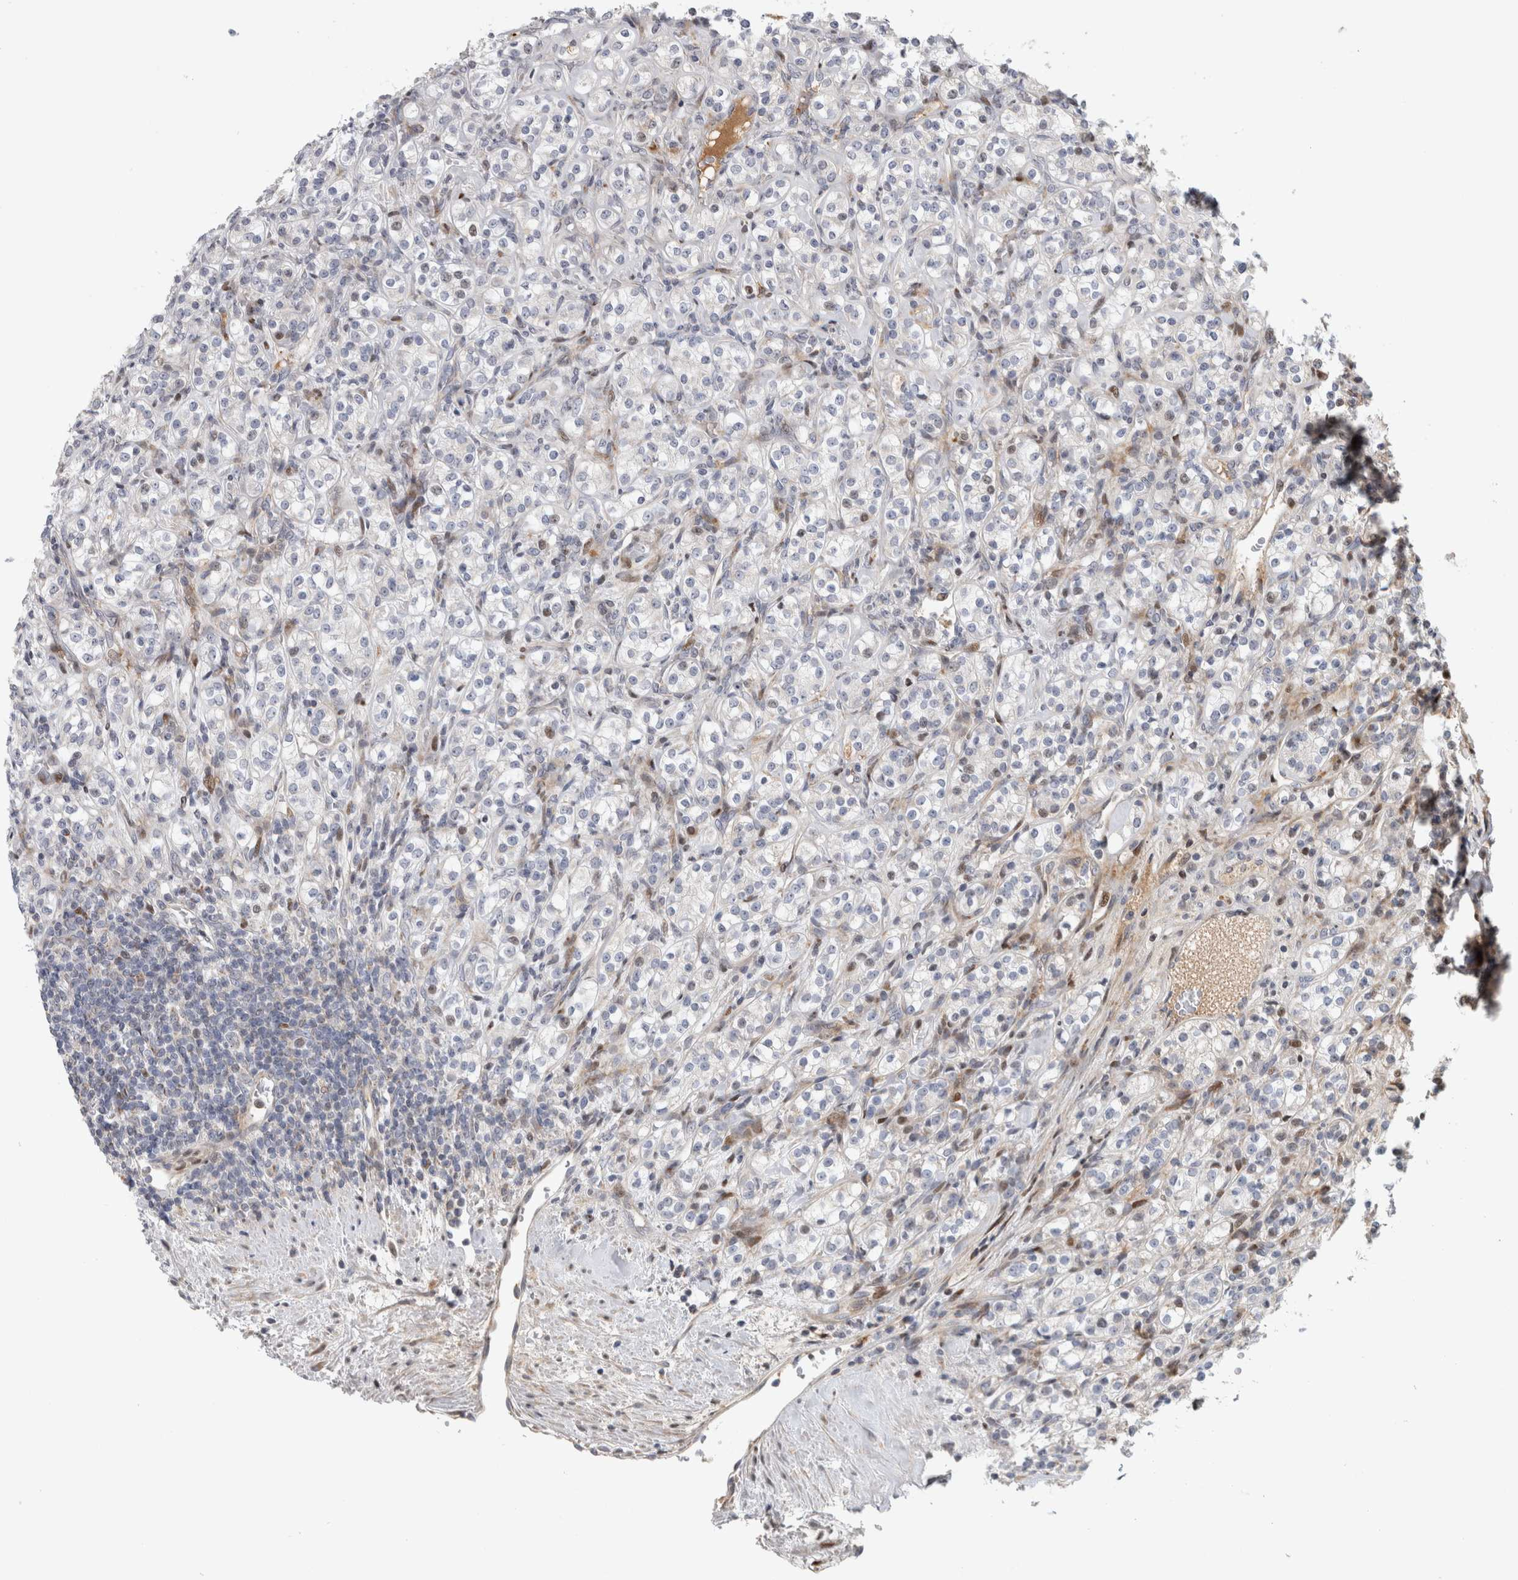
{"staining": {"intensity": "negative", "quantity": "none", "location": "none"}, "tissue": "renal cancer", "cell_type": "Tumor cells", "image_type": "cancer", "snomed": [{"axis": "morphology", "description": "Adenocarcinoma, NOS"}, {"axis": "topography", "description": "Kidney"}], "caption": "Immunohistochemistry image of renal cancer stained for a protein (brown), which displays no staining in tumor cells.", "gene": "RBM48", "patient": {"sex": "male", "age": 77}}